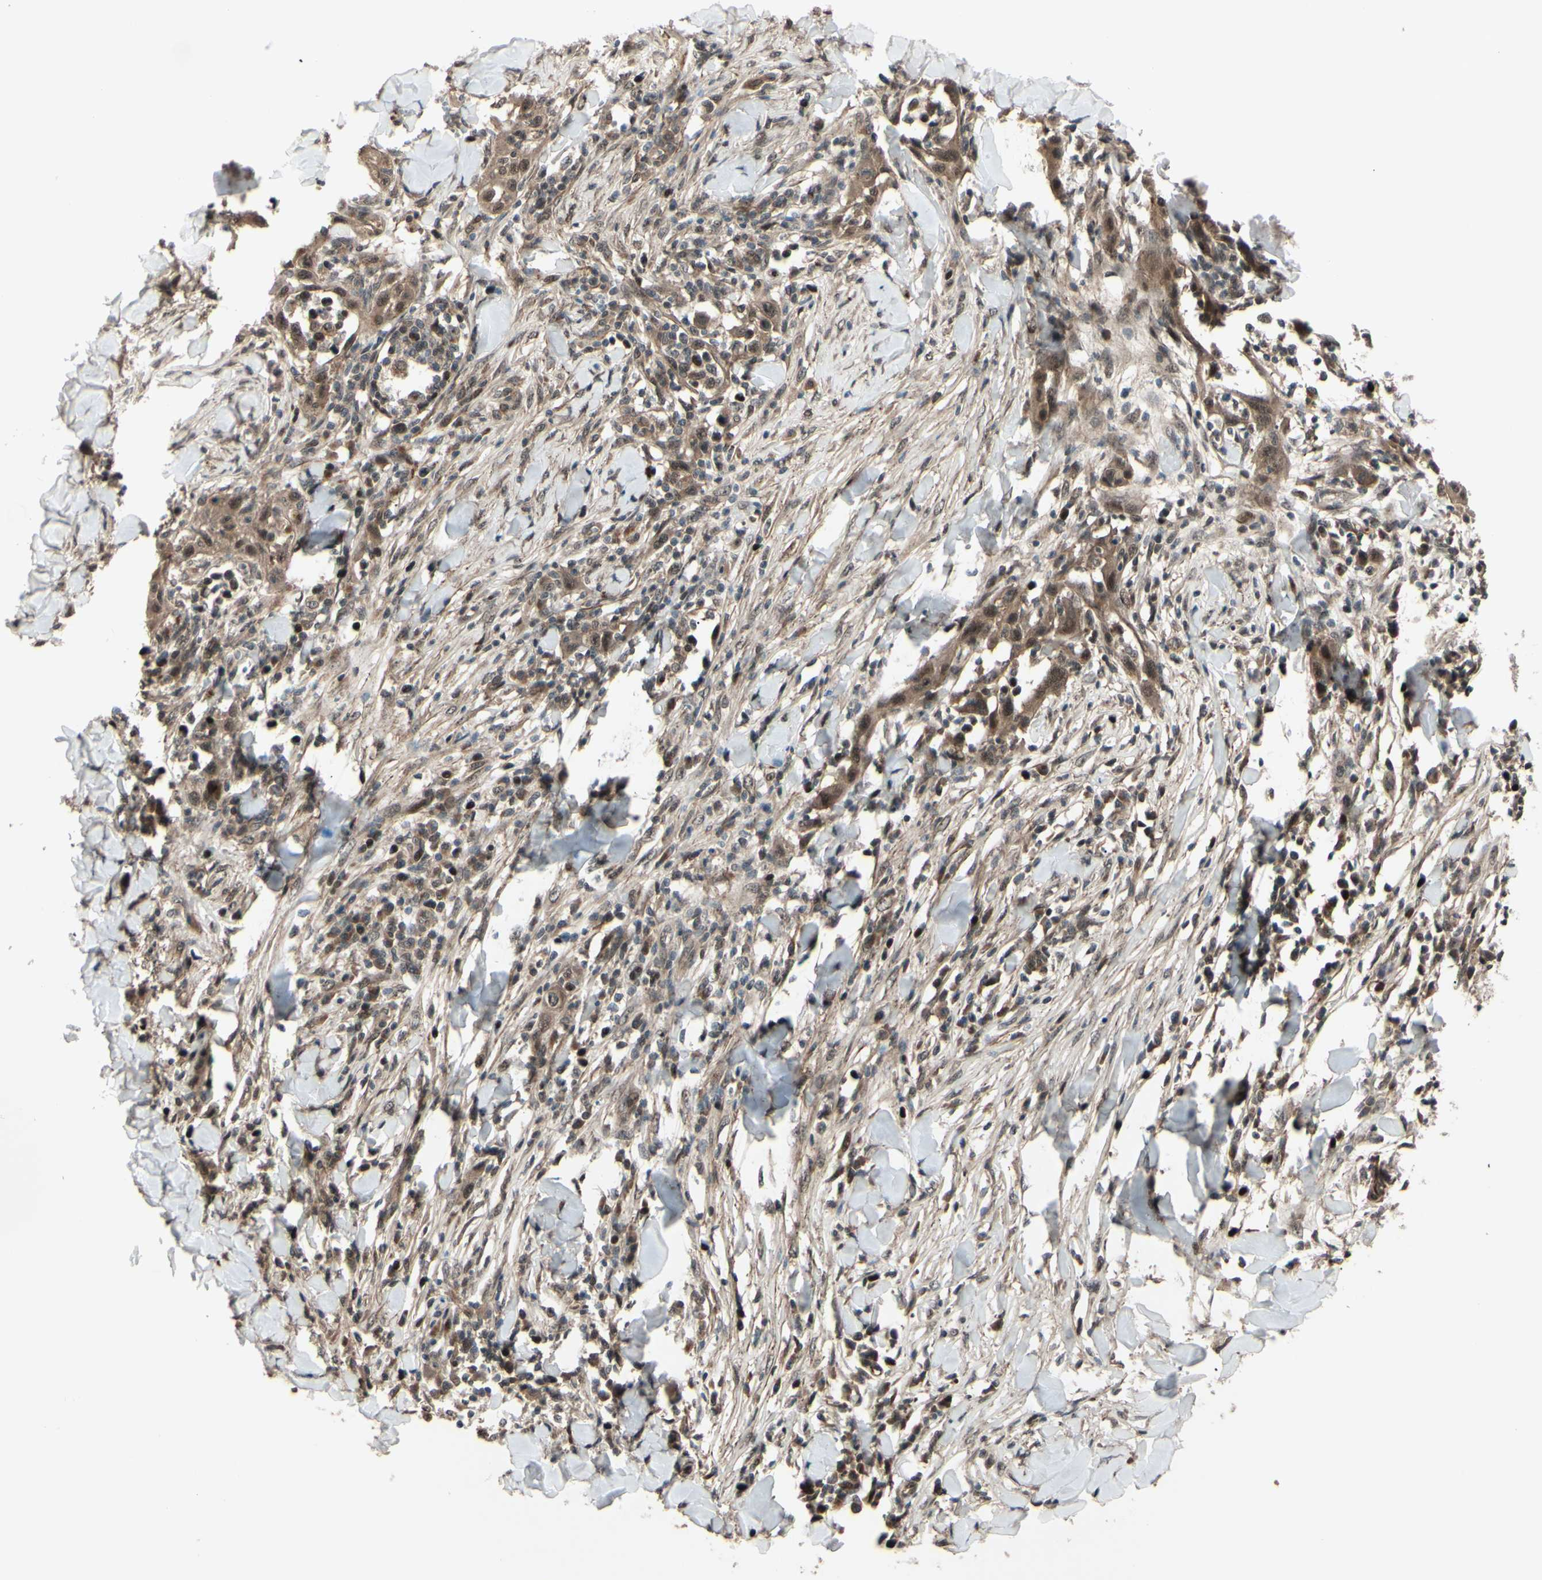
{"staining": {"intensity": "moderate", "quantity": ">75%", "location": "cytoplasmic/membranous,nuclear"}, "tissue": "skin cancer", "cell_type": "Tumor cells", "image_type": "cancer", "snomed": [{"axis": "morphology", "description": "Squamous cell carcinoma, NOS"}, {"axis": "topography", "description": "Skin"}], "caption": "An image of human skin cancer stained for a protein reveals moderate cytoplasmic/membranous and nuclear brown staining in tumor cells.", "gene": "MLF2", "patient": {"sex": "male", "age": 24}}